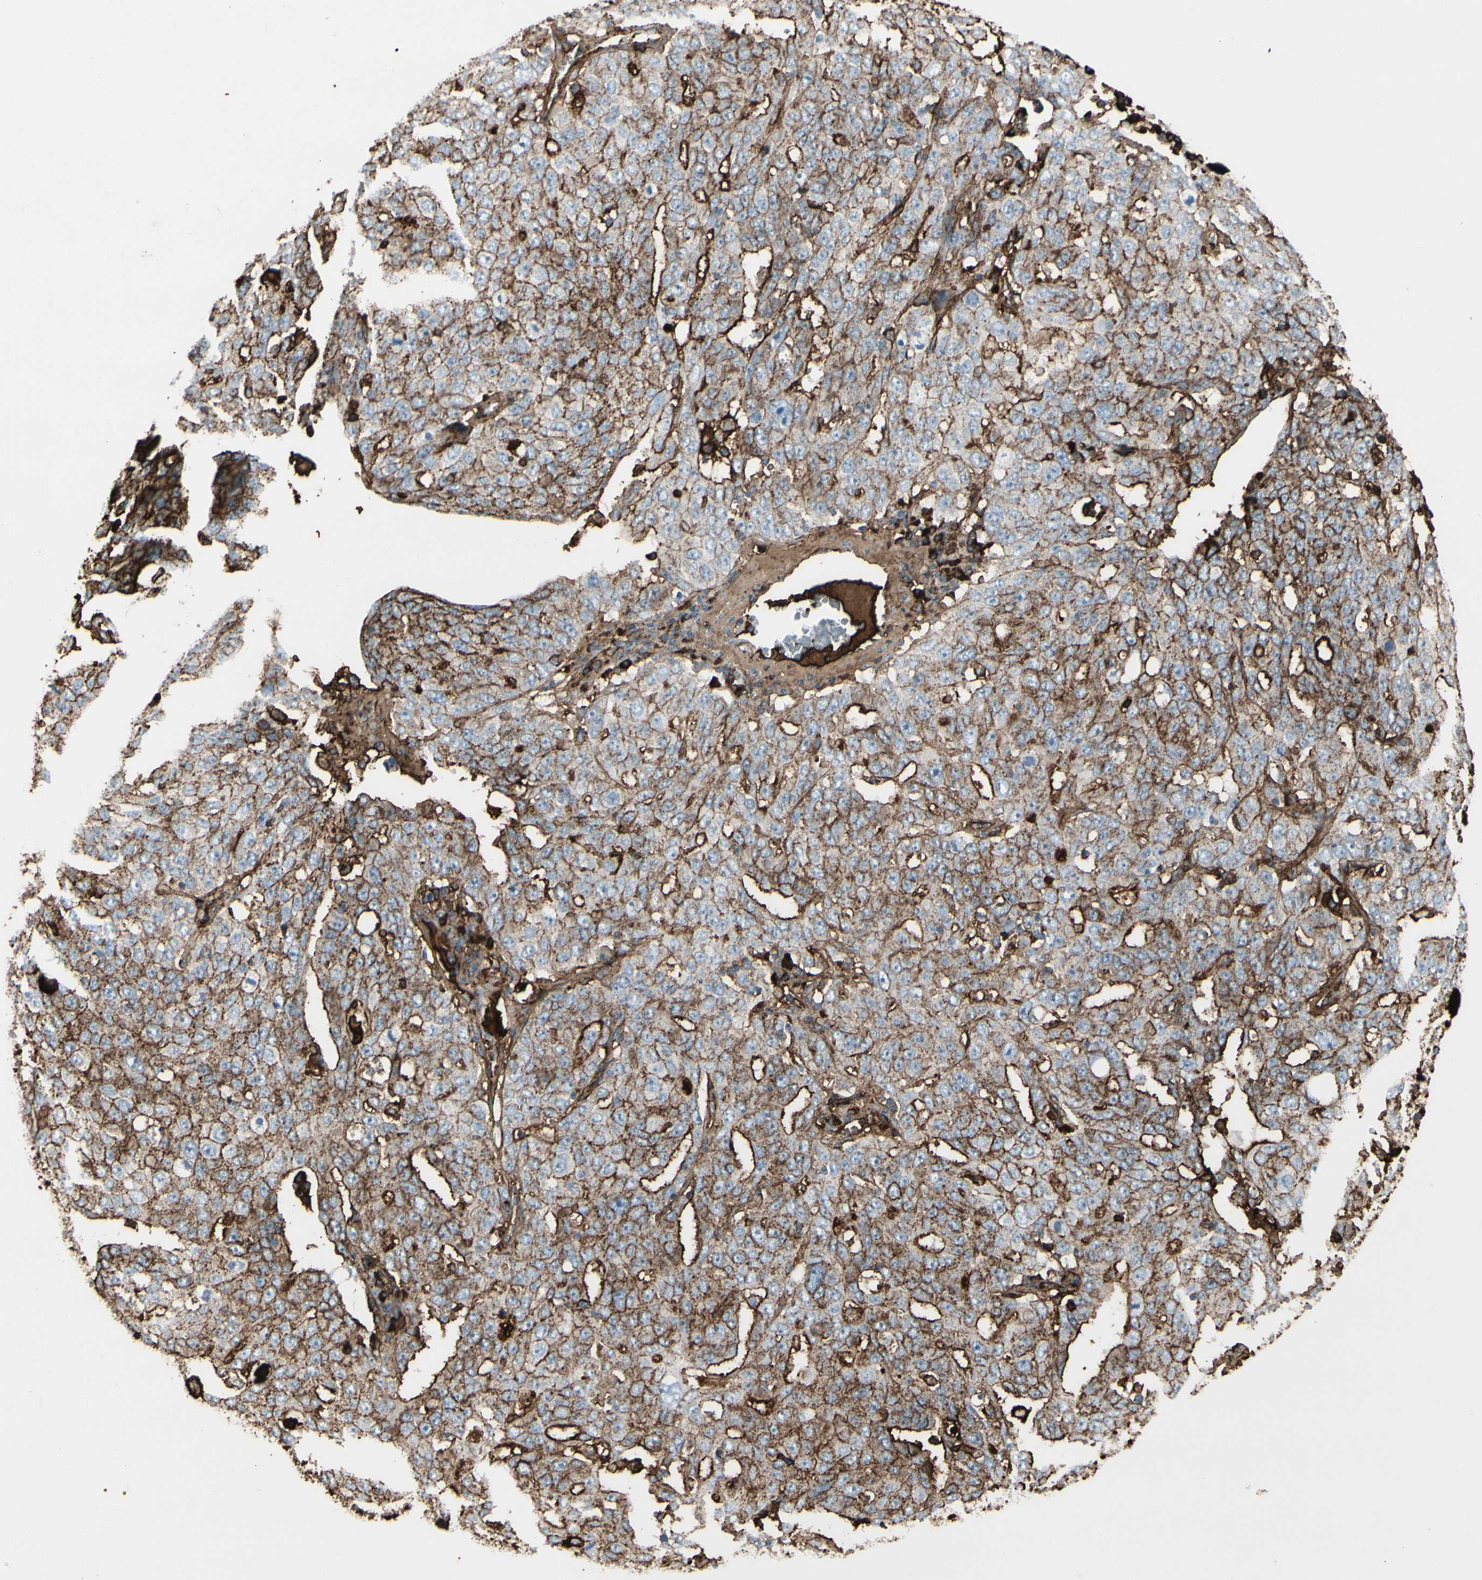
{"staining": {"intensity": "strong", "quantity": "25%-75%", "location": "cytoplasmic/membranous"}, "tissue": "ovarian cancer", "cell_type": "Tumor cells", "image_type": "cancer", "snomed": [{"axis": "morphology", "description": "Carcinoma, endometroid"}, {"axis": "topography", "description": "Ovary"}], "caption": "An IHC histopathology image of neoplastic tissue is shown. Protein staining in brown shows strong cytoplasmic/membranous positivity in endometroid carcinoma (ovarian) within tumor cells. (IHC, brightfield microscopy, high magnification).", "gene": "IGHG1", "patient": {"sex": "female", "age": 62}}